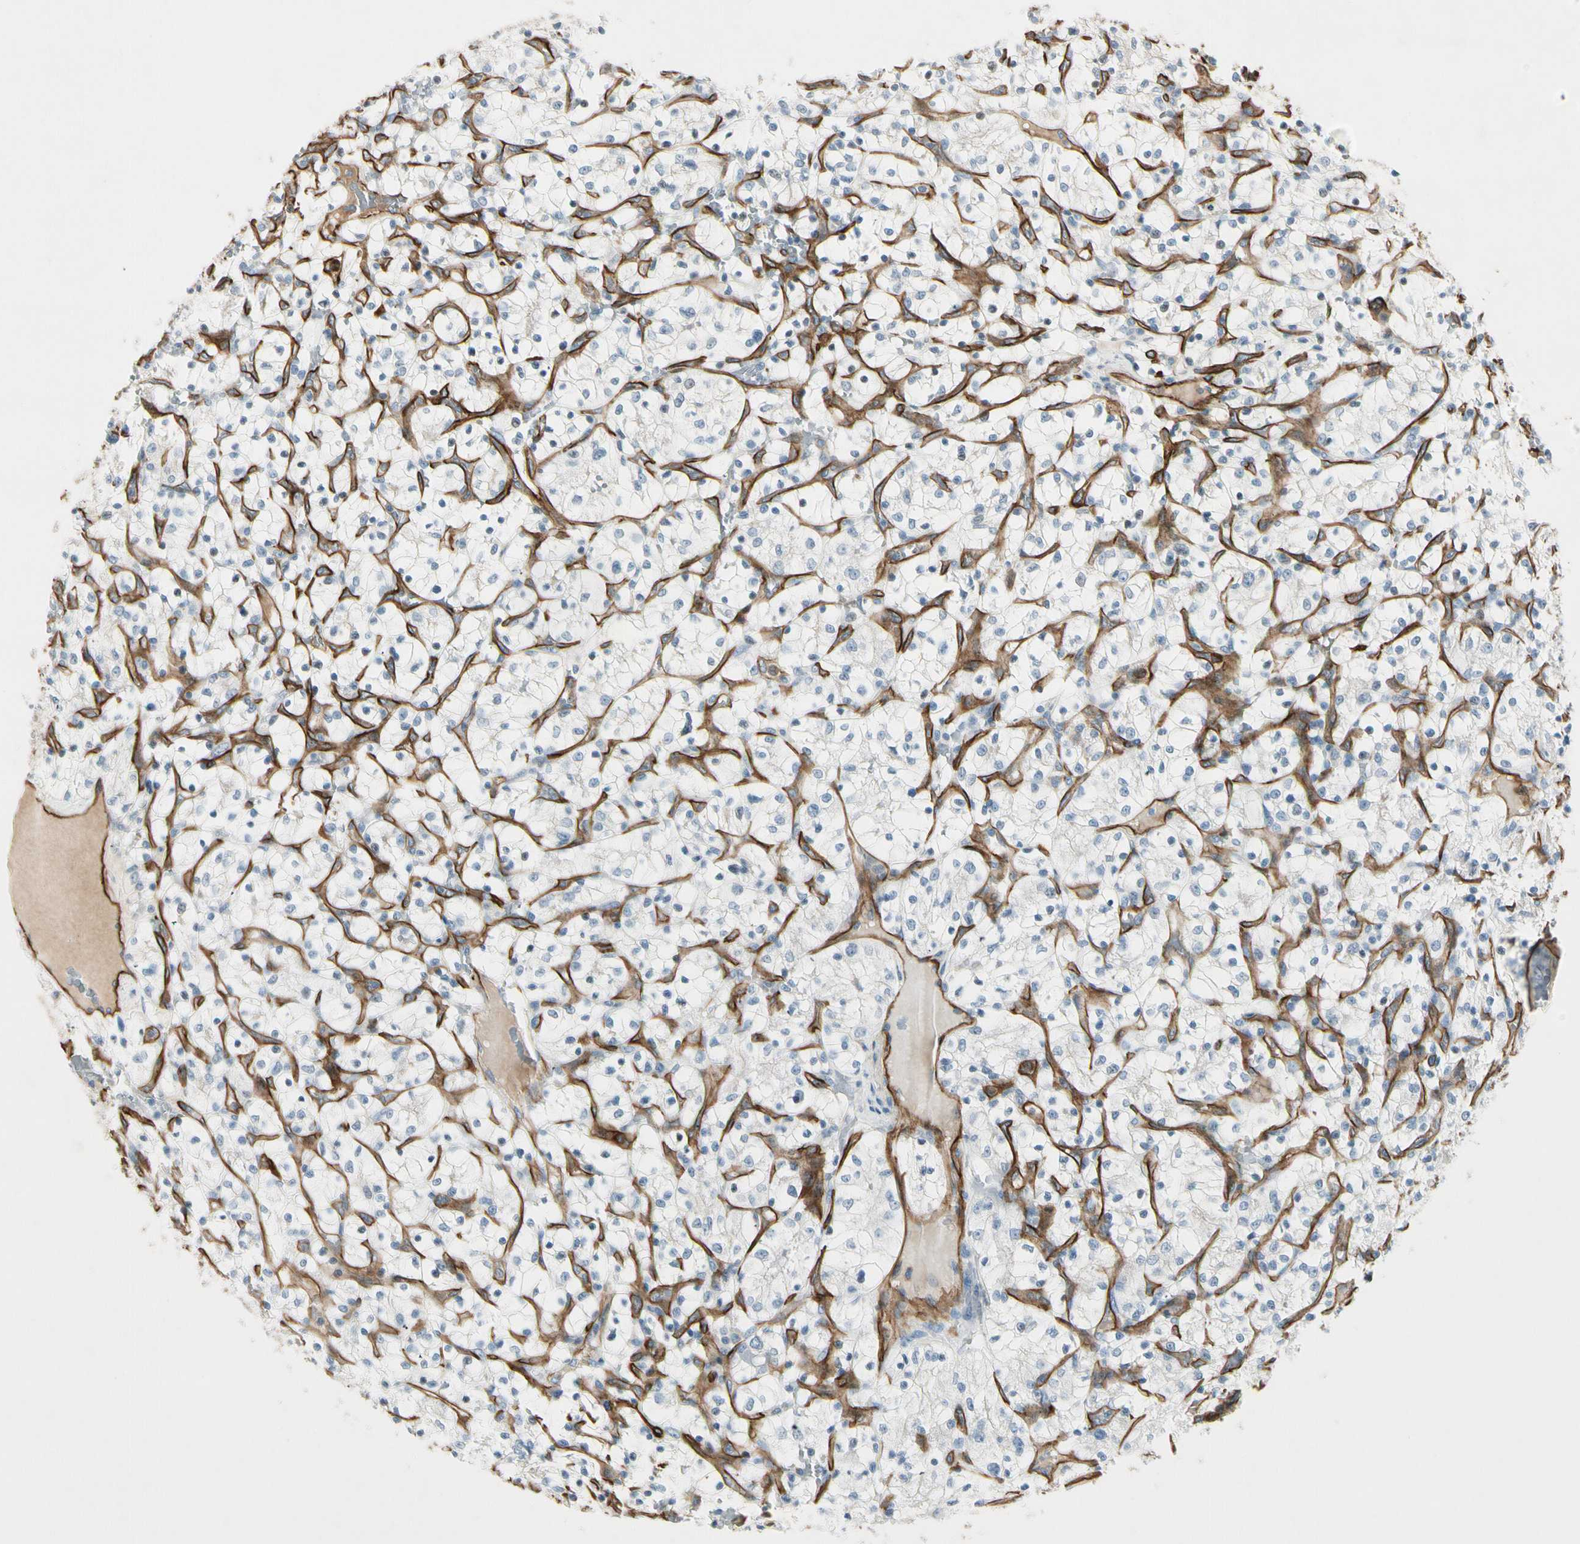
{"staining": {"intensity": "negative", "quantity": "none", "location": "none"}, "tissue": "renal cancer", "cell_type": "Tumor cells", "image_type": "cancer", "snomed": [{"axis": "morphology", "description": "Adenocarcinoma, NOS"}, {"axis": "topography", "description": "Kidney"}], "caption": "Tumor cells show no significant protein staining in adenocarcinoma (renal).", "gene": "CD93", "patient": {"sex": "female", "age": 69}}